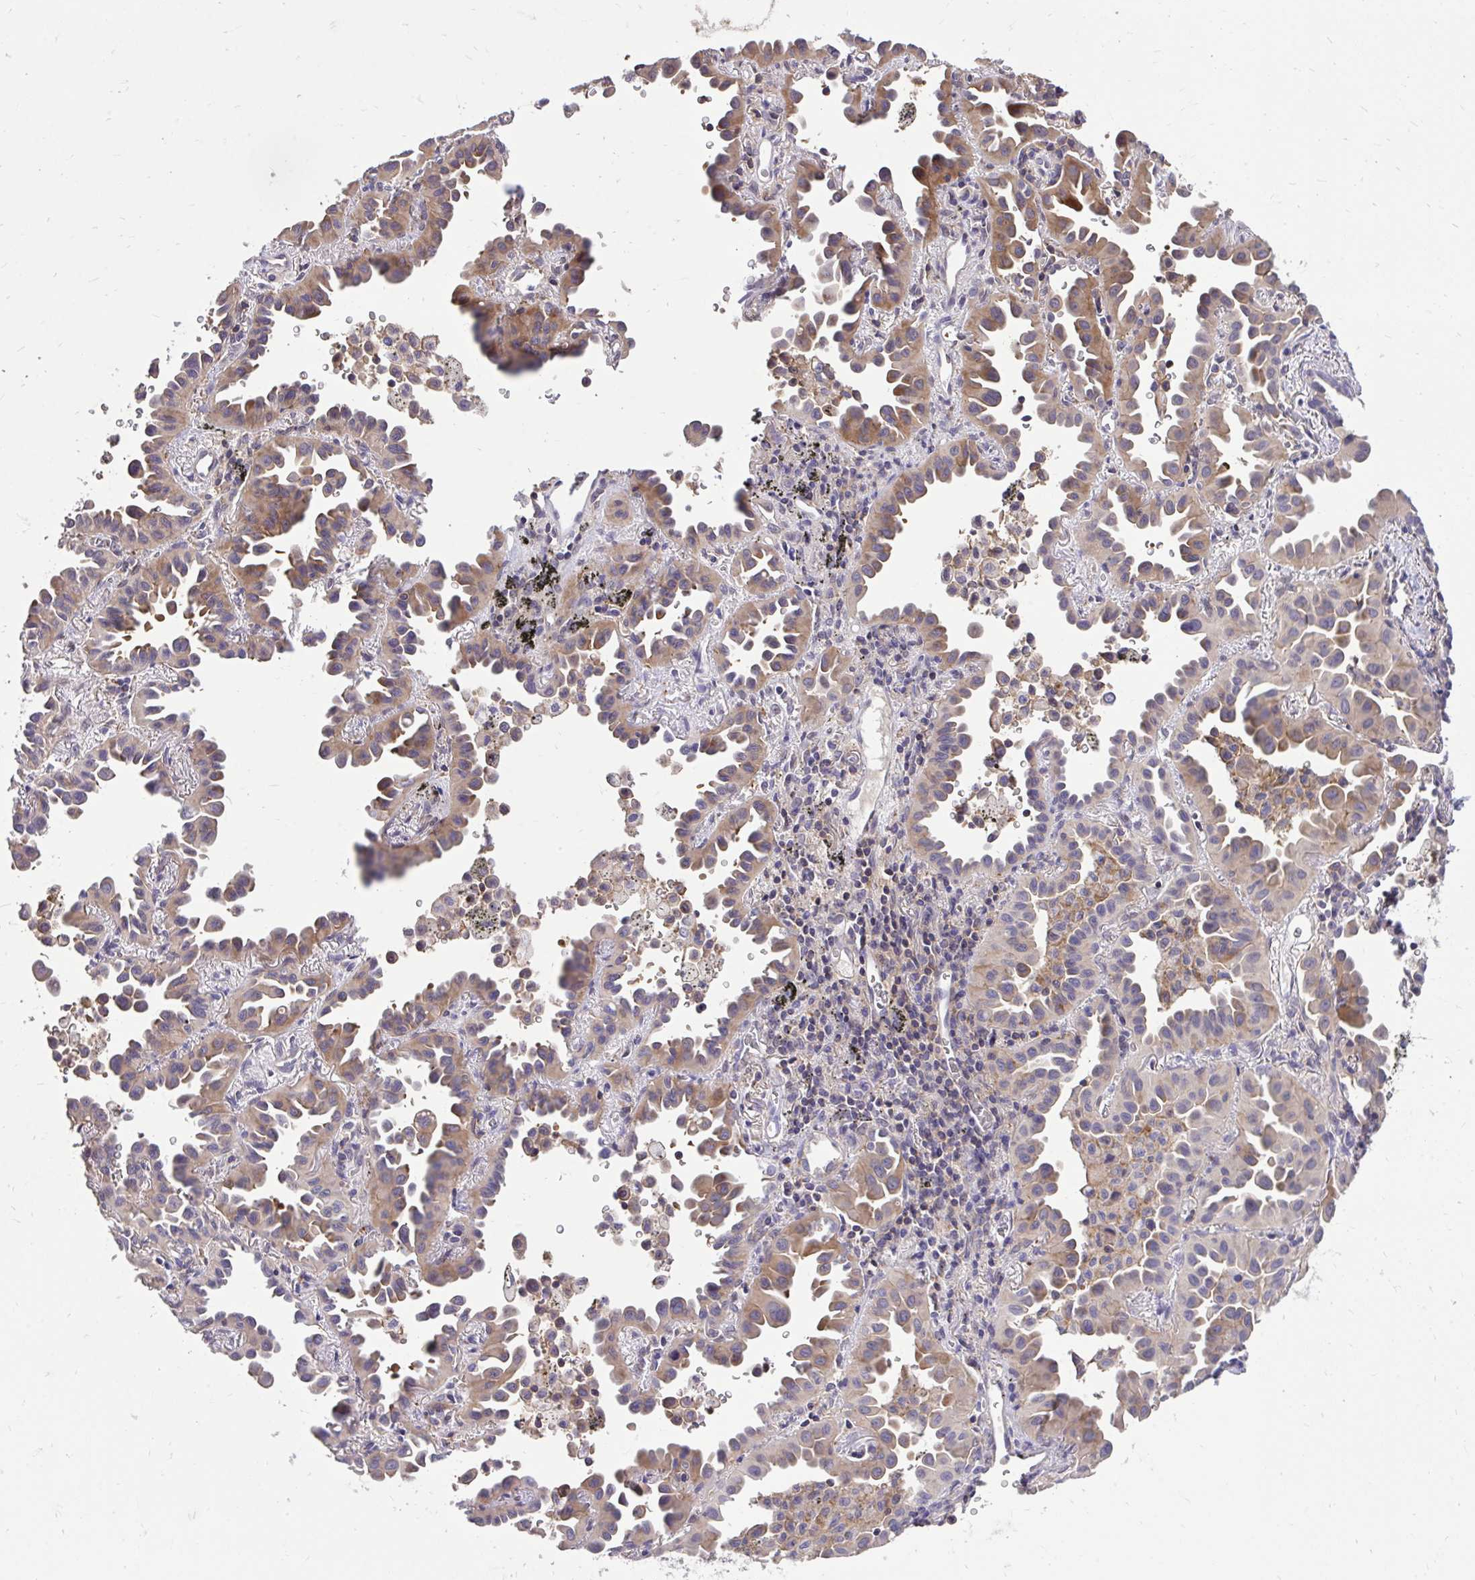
{"staining": {"intensity": "moderate", "quantity": "25%-75%", "location": "cytoplasmic/membranous"}, "tissue": "lung cancer", "cell_type": "Tumor cells", "image_type": "cancer", "snomed": [{"axis": "morphology", "description": "Adenocarcinoma, NOS"}, {"axis": "topography", "description": "Lung"}], "caption": "Immunohistochemical staining of lung adenocarcinoma demonstrates moderate cytoplasmic/membranous protein positivity in approximately 25%-75% of tumor cells. Immunohistochemistry (ihc) stains the protein in brown and the nuclei are stained blue.", "gene": "IGFL2", "patient": {"sex": "male", "age": 68}}